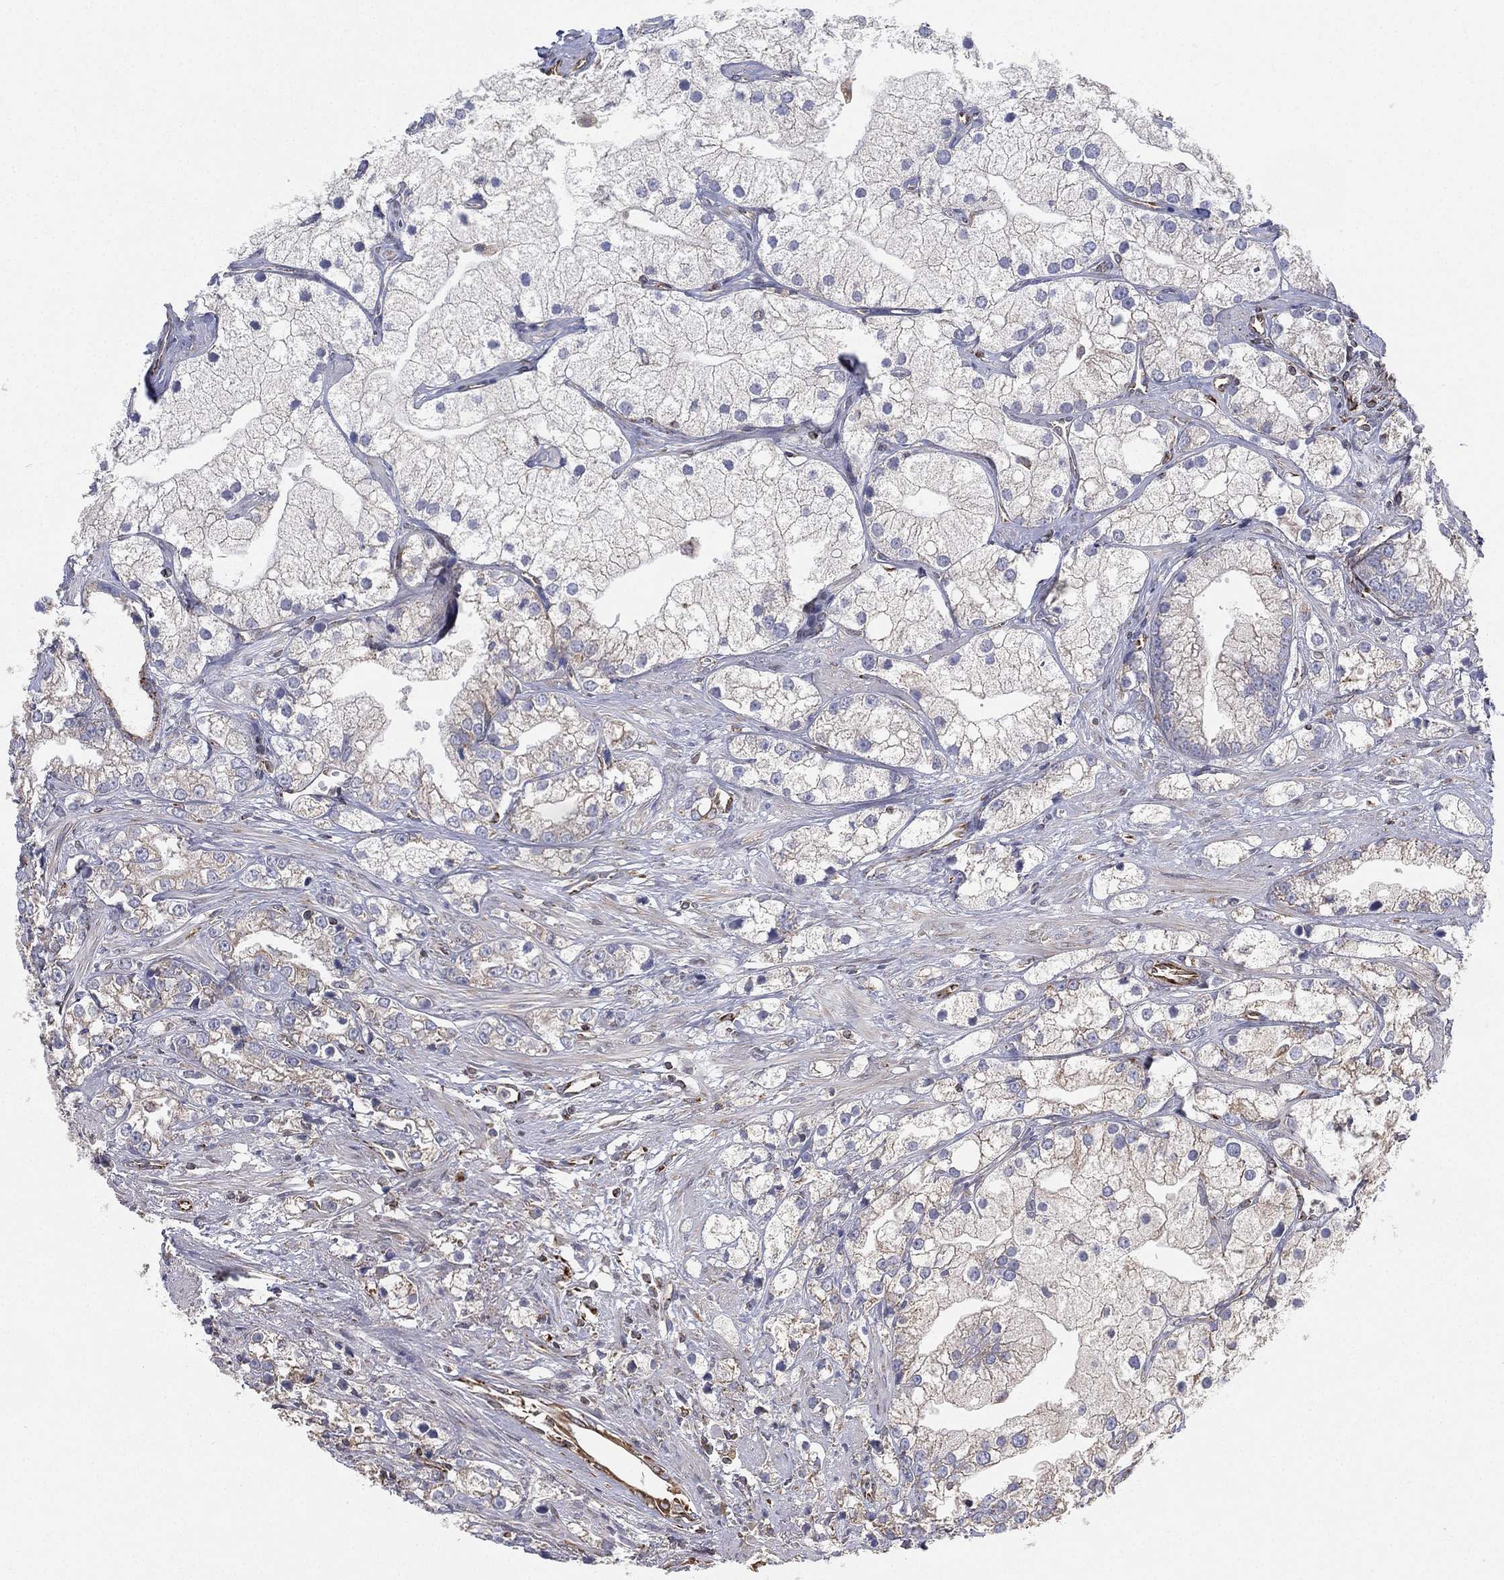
{"staining": {"intensity": "weak", "quantity": "<25%", "location": "cytoplasmic/membranous"}, "tissue": "prostate cancer", "cell_type": "Tumor cells", "image_type": "cancer", "snomed": [{"axis": "morphology", "description": "Adenocarcinoma, NOS"}, {"axis": "topography", "description": "Prostate and seminal vesicle, NOS"}, {"axis": "topography", "description": "Prostate"}], "caption": "Micrograph shows no significant protein positivity in tumor cells of prostate cancer (adenocarcinoma).", "gene": "CYB5B", "patient": {"sex": "male", "age": 79}}